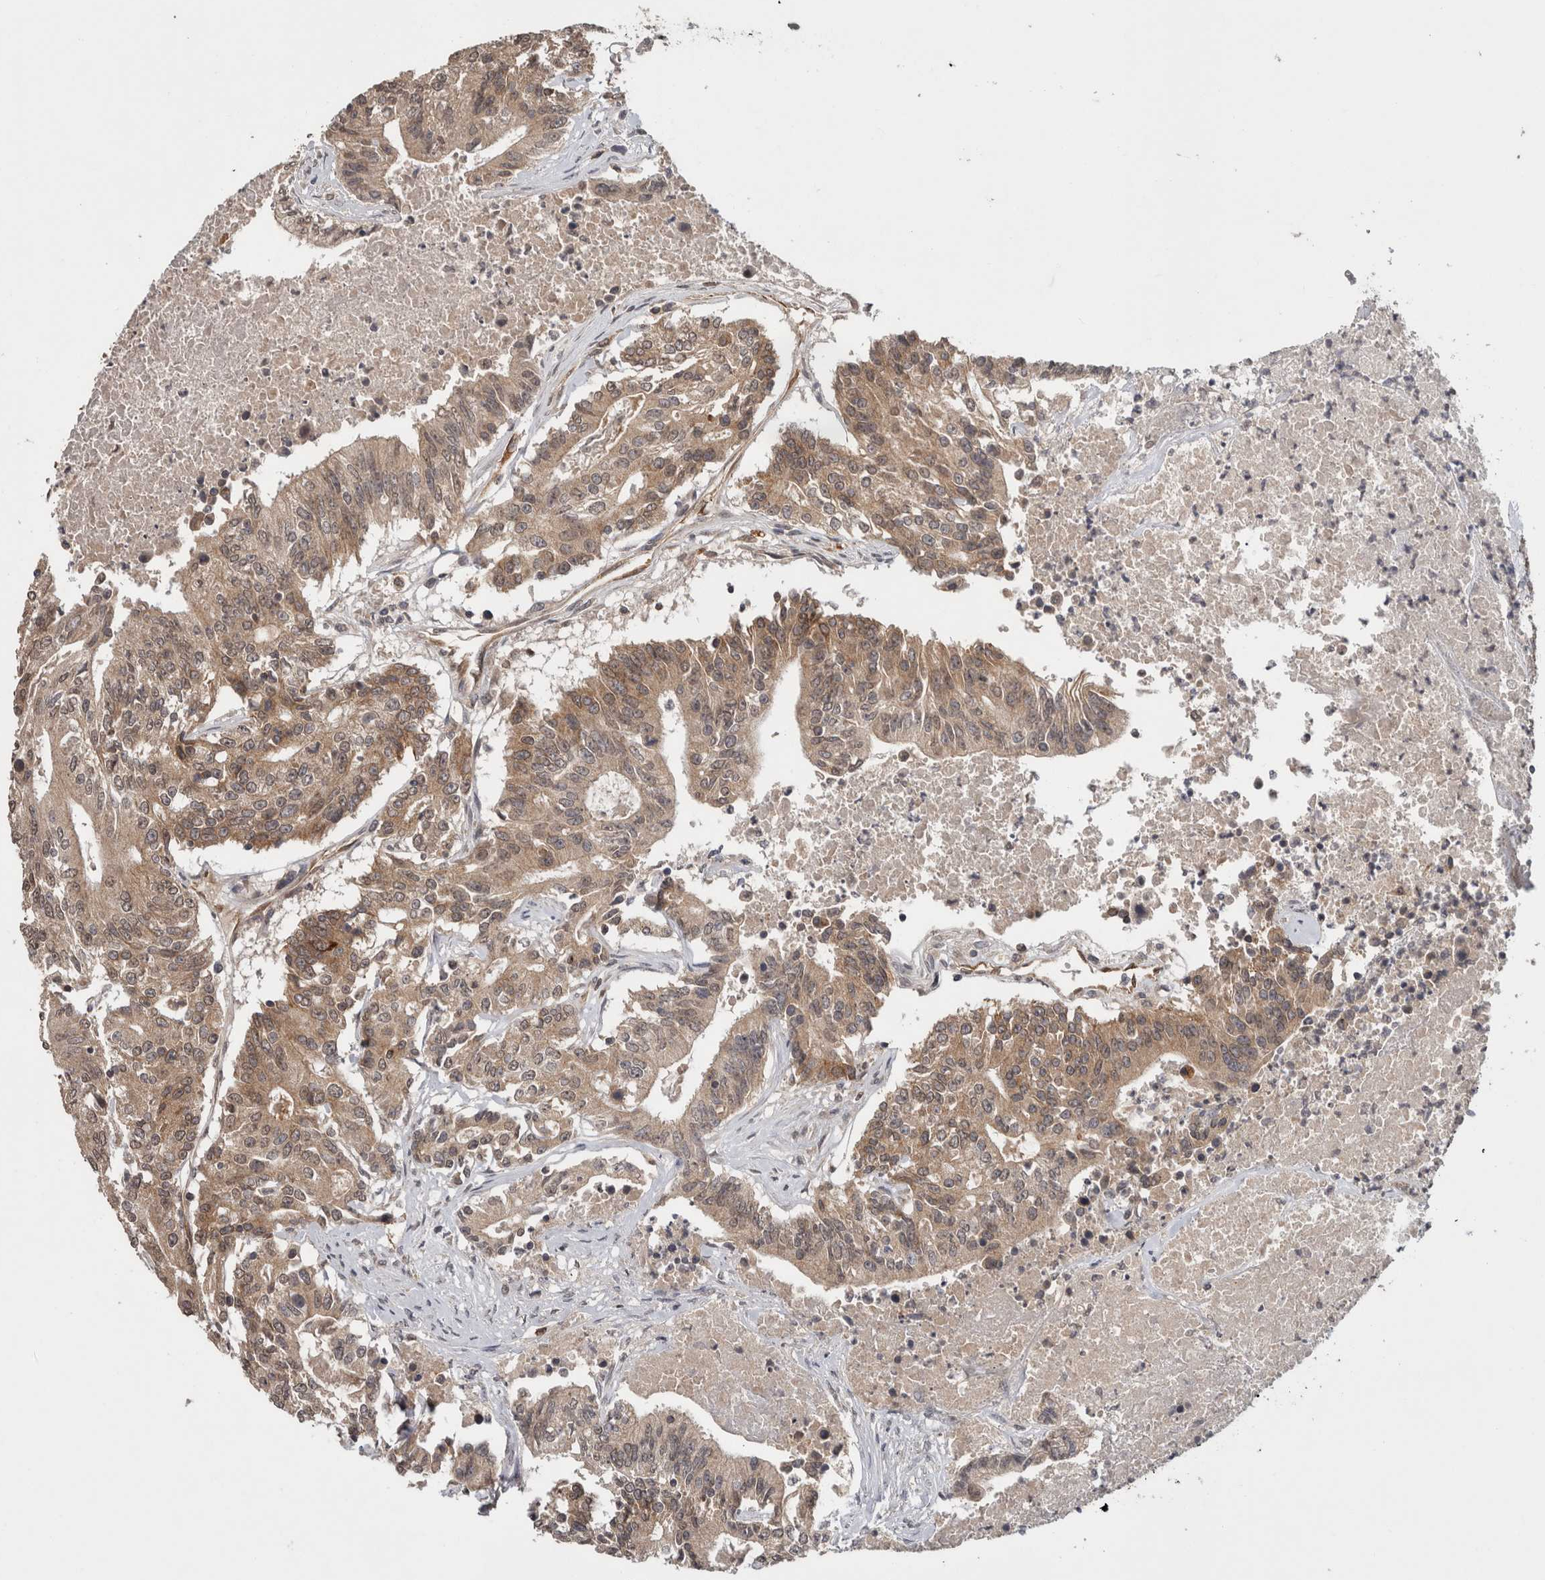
{"staining": {"intensity": "weak", "quantity": ">75%", "location": "cytoplasmic/membranous"}, "tissue": "colorectal cancer", "cell_type": "Tumor cells", "image_type": "cancer", "snomed": [{"axis": "morphology", "description": "Adenocarcinoma, NOS"}, {"axis": "topography", "description": "Colon"}], "caption": "Protein positivity by immunohistochemistry reveals weak cytoplasmic/membranous expression in about >75% of tumor cells in colorectal cancer.", "gene": "HMOX2", "patient": {"sex": "female", "age": 77}}